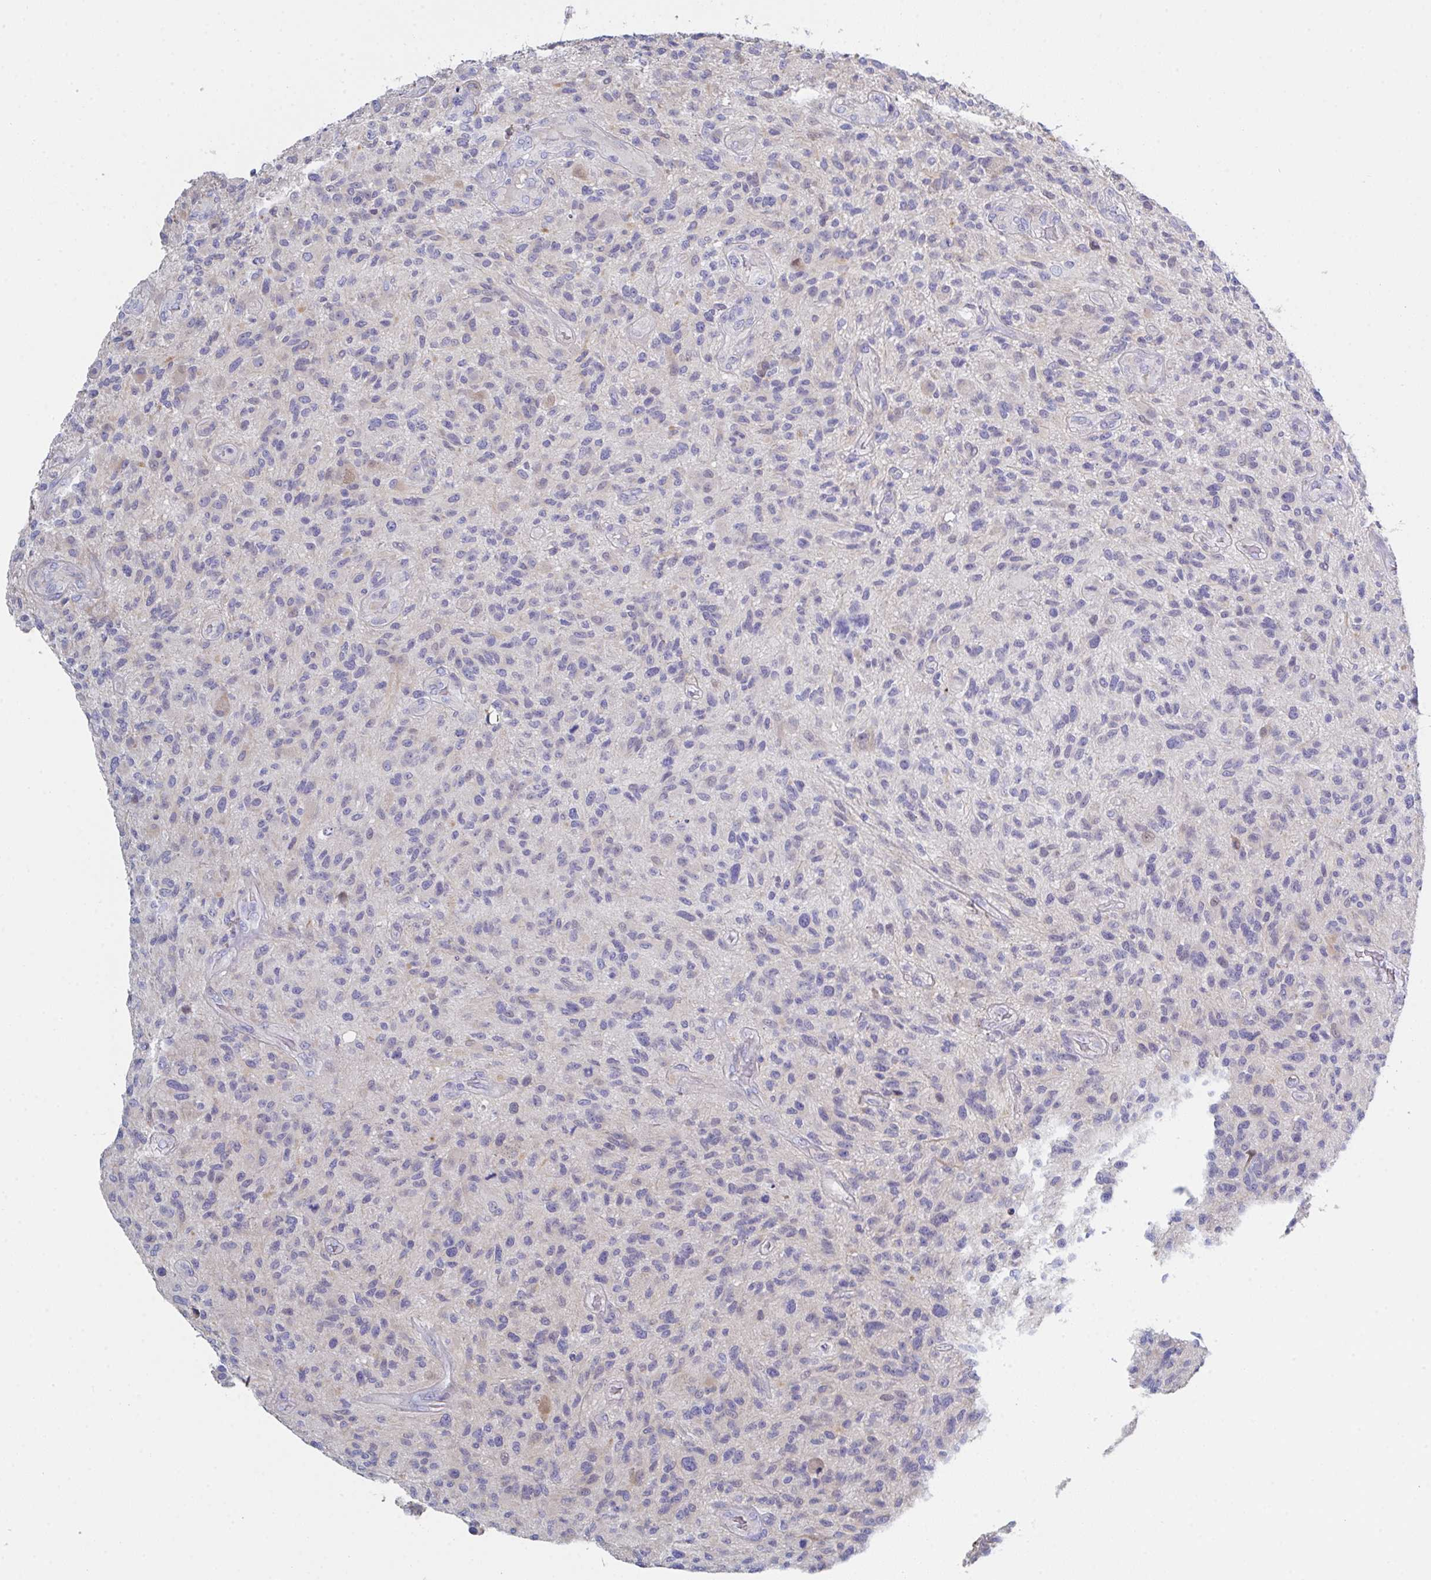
{"staining": {"intensity": "negative", "quantity": "none", "location": "none"}, "tissue": "glioma", "cell_type": "Tumor cells", "image_type": "cancer", "snomed": [{"axis": "morphology", "description": "Glioma, malignant, High grade"}, {"axis": "topography", "description": "Brain"}], "caption": "High power microscopy histopathology image of an immunohistochemistry (IHC) photomicrograph of glioma, revealing no significant expression in tumor cells.", "gene": "FBXO47", "patient": {"sex": "male", "age": 47}}